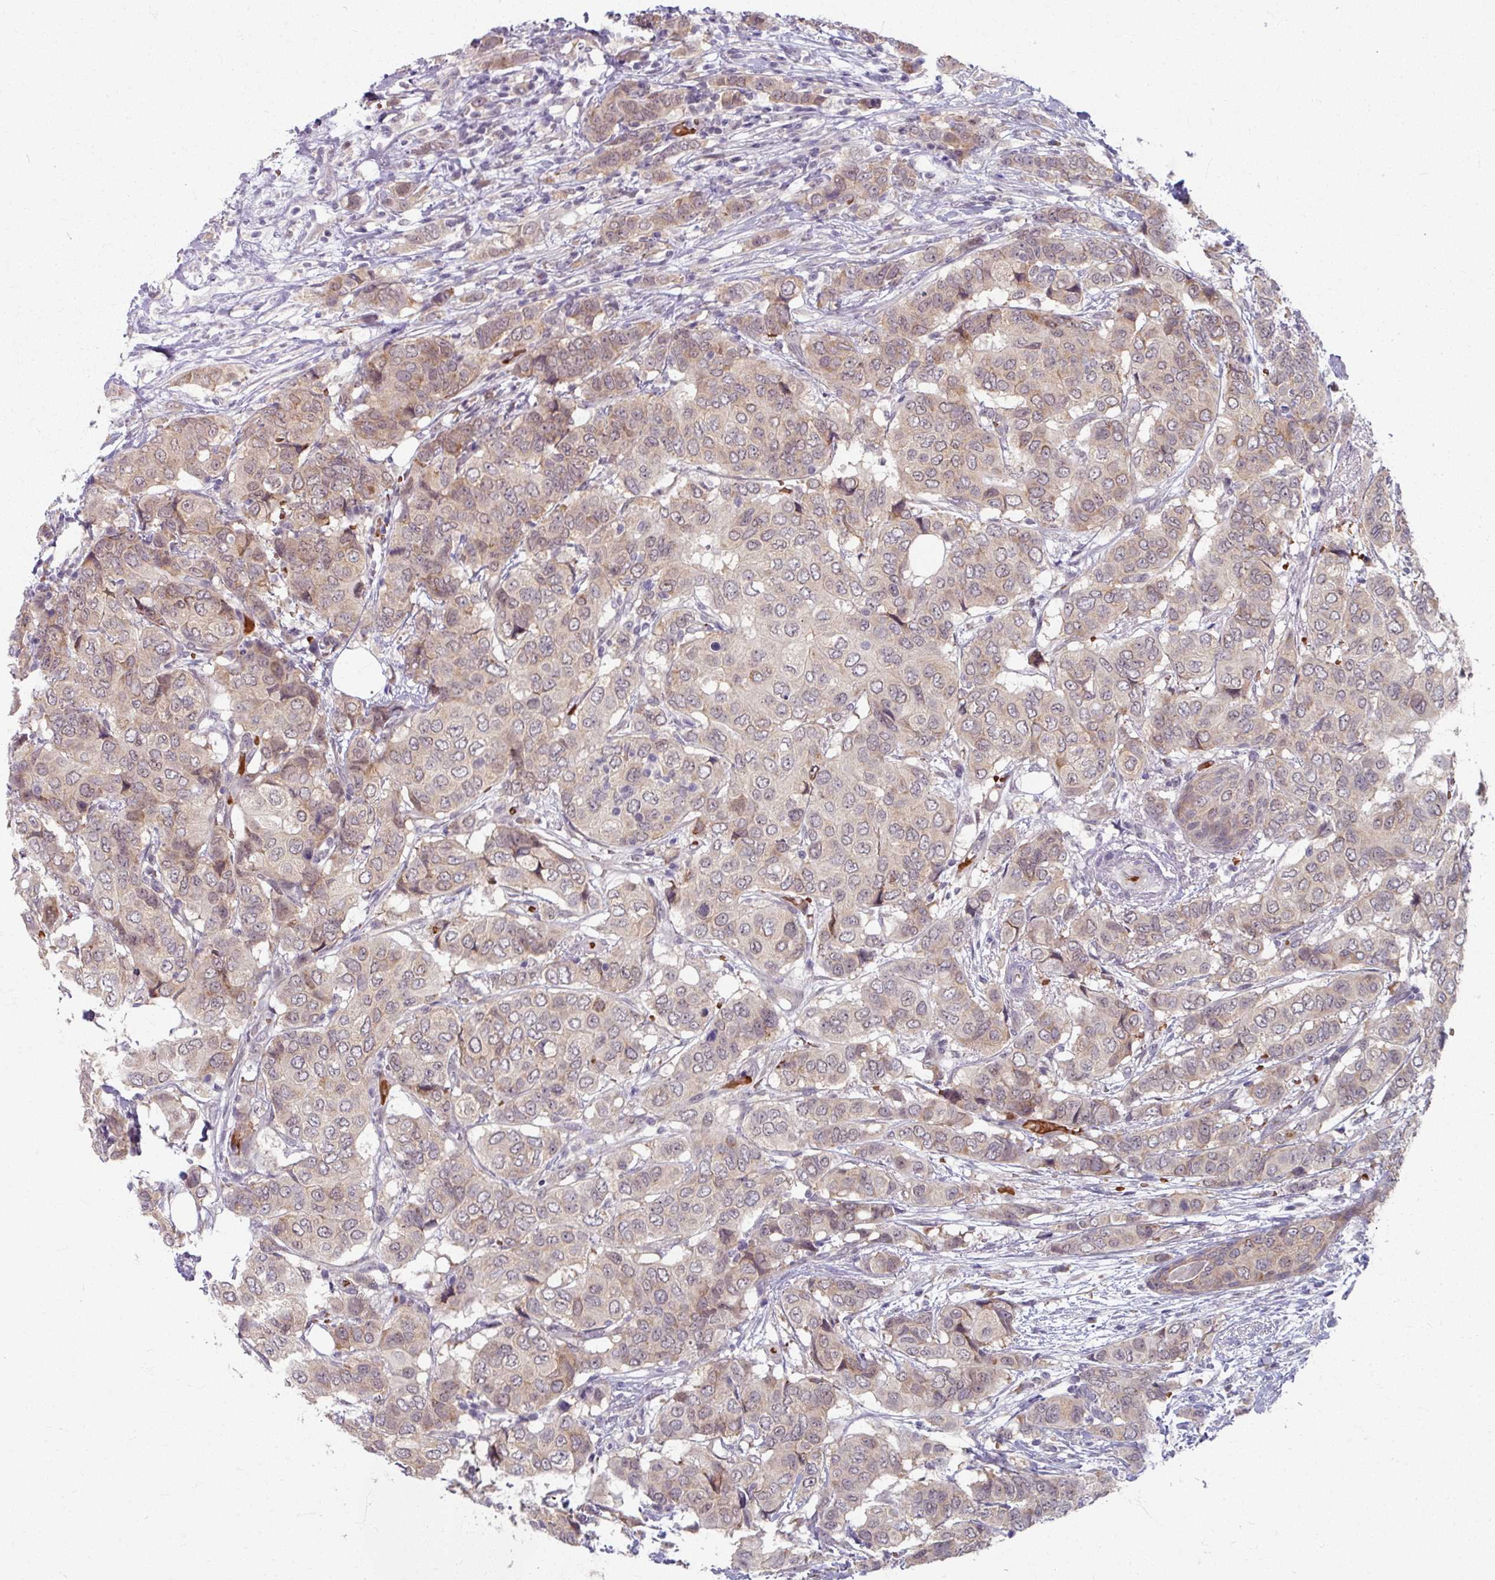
{"staining": {"intensity": "weak", "quantity": "<25%", "location": "cytoplasmic/membranous"}, "tissue": "breast cancer", "cell_type": "Tumor cells", "image_type": "cancer", "snomed": [{"axis": "morphology", "description": "Lobular carcinoma"}, {"axis": "topography", "description": "Breast"}], "caption": "IHC photomicrograph of neoplastic tissue: breast cancer (lobular carcinoma) stained with DAB shows no significant protein positivity in tumor cells.", "gene": "KMT5C", "patient": {"sex": "female", "age": 51}}